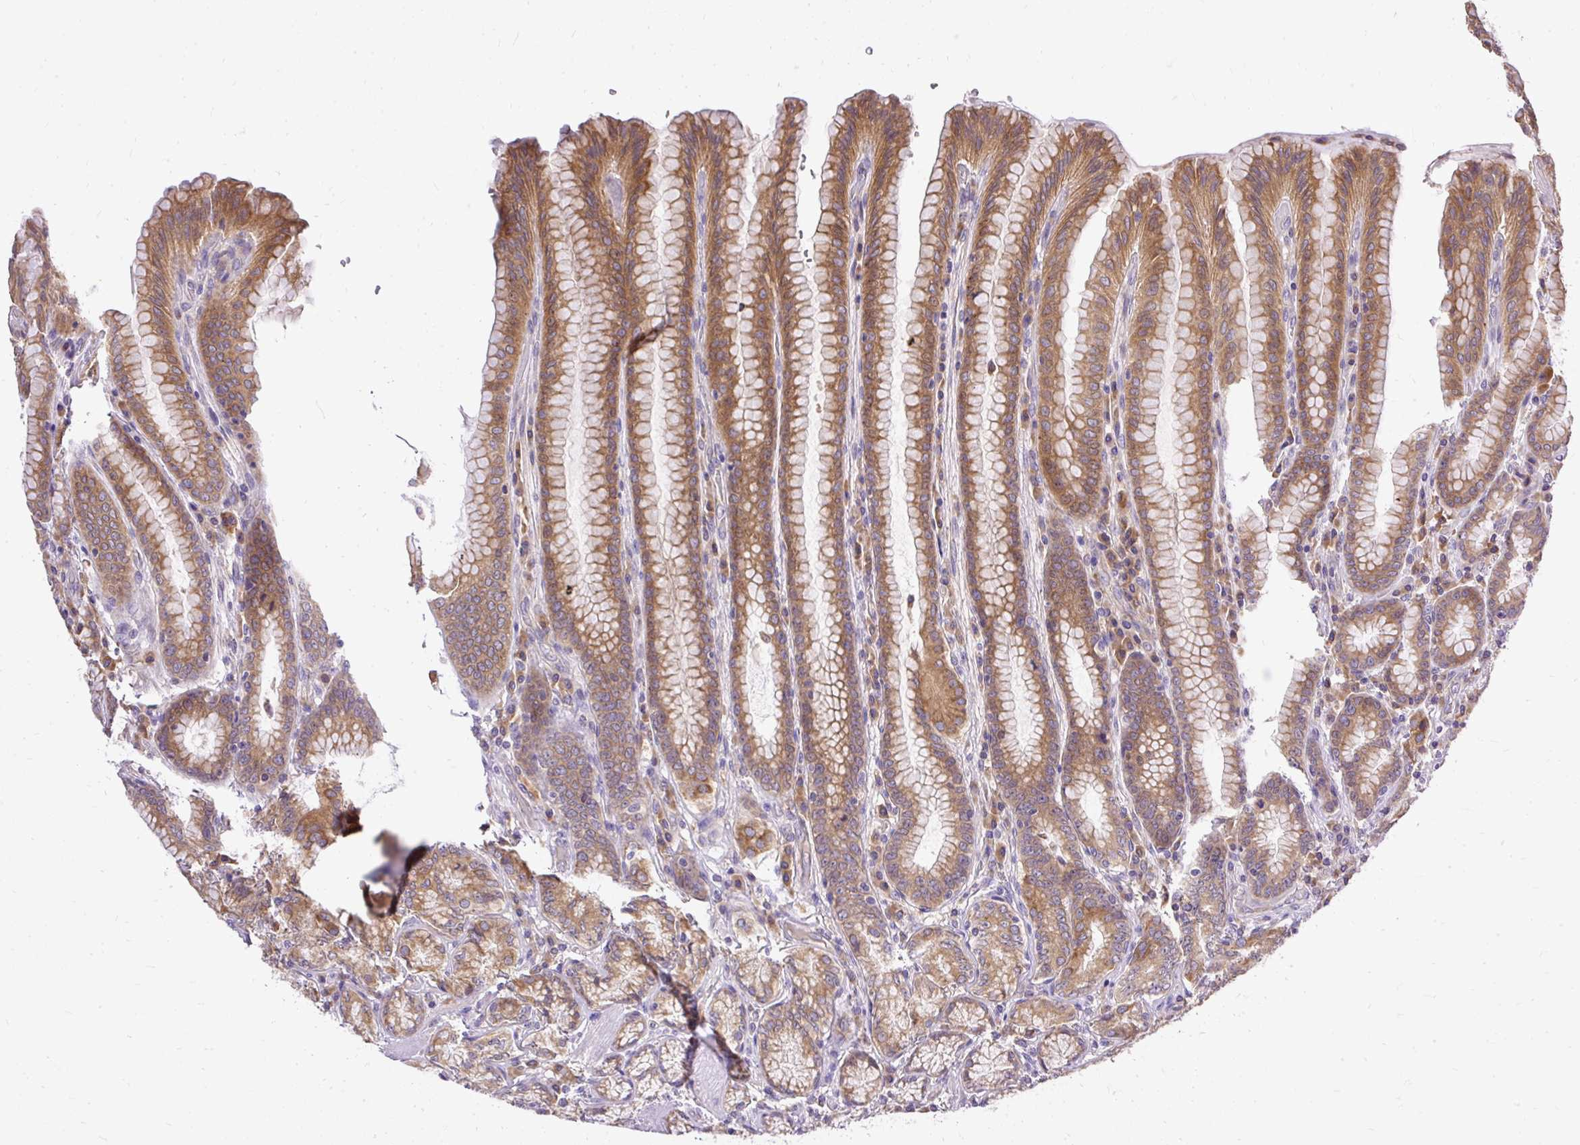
{"staining": {"intensity": "moderate", "quantity": ">75%", "location": "cytoplasmic/membranous"}, "tissue": "stomach", "cell_type": "Glandular cells", "image_type": "normal", "snomed": [{"axis": "morphology", "description": "Normal tissue, NOS"}, {"axis": "topography", "description": "Stomach, upper"}, {"axis": "topography", "description": "Stomach, lower"}], "caption": "Moderate cytoplasmic/membranous protein positivity is identified in approximately >75% of glandular cells in stomach. The staining was performed using DAB to visualize the protein expression in brown, while the nuclei were stained in blue with hematoxylin (Magnification: 20x).", "gene": "SEC63", "patient": {"sex": "female", "age": 76}}